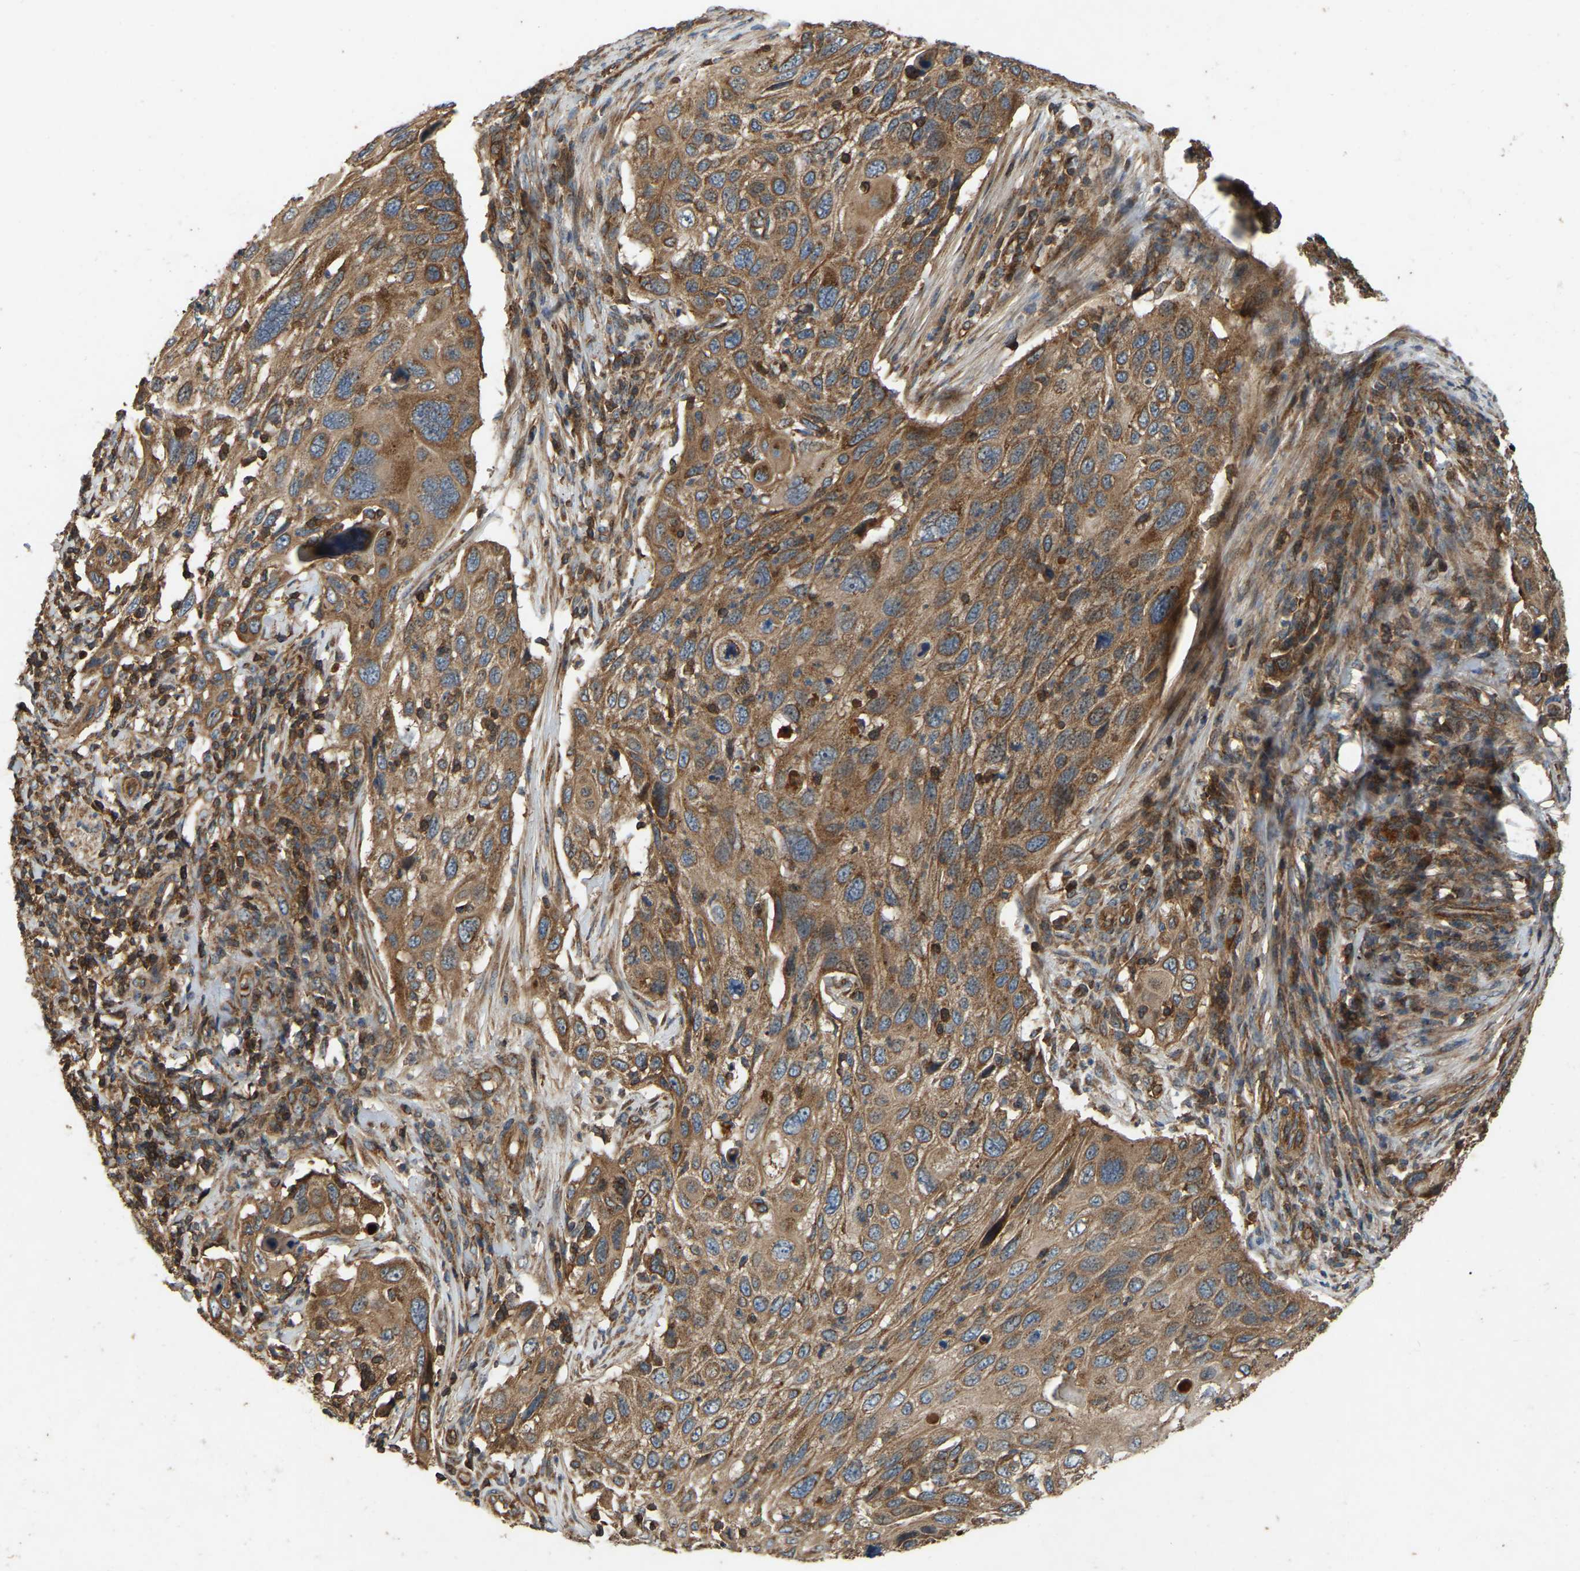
{"staining": {"intensity": "moderate", "quantity": ">75%", "location": "cytoplasmic/membranous"}, "tissue": "cervical cancer", "cell_type": "Tumor cells", "image_type": "cancer", "snomed": [{"axis": "morphology", "description": "Squamous cell carcinoma, NOS"}, {"axis": "topography", "description": "Cervix"}], "caption": "Immunohistochemistry histopathology image of human cervical cancer stained for a protein (brown), which exhibits medium levels of moderate cytoplasmic/membranous positivity in approximately >75% of tumor cells.", "gene": "SAMD9L", "patient": {"sex": "female", "age": 70}}